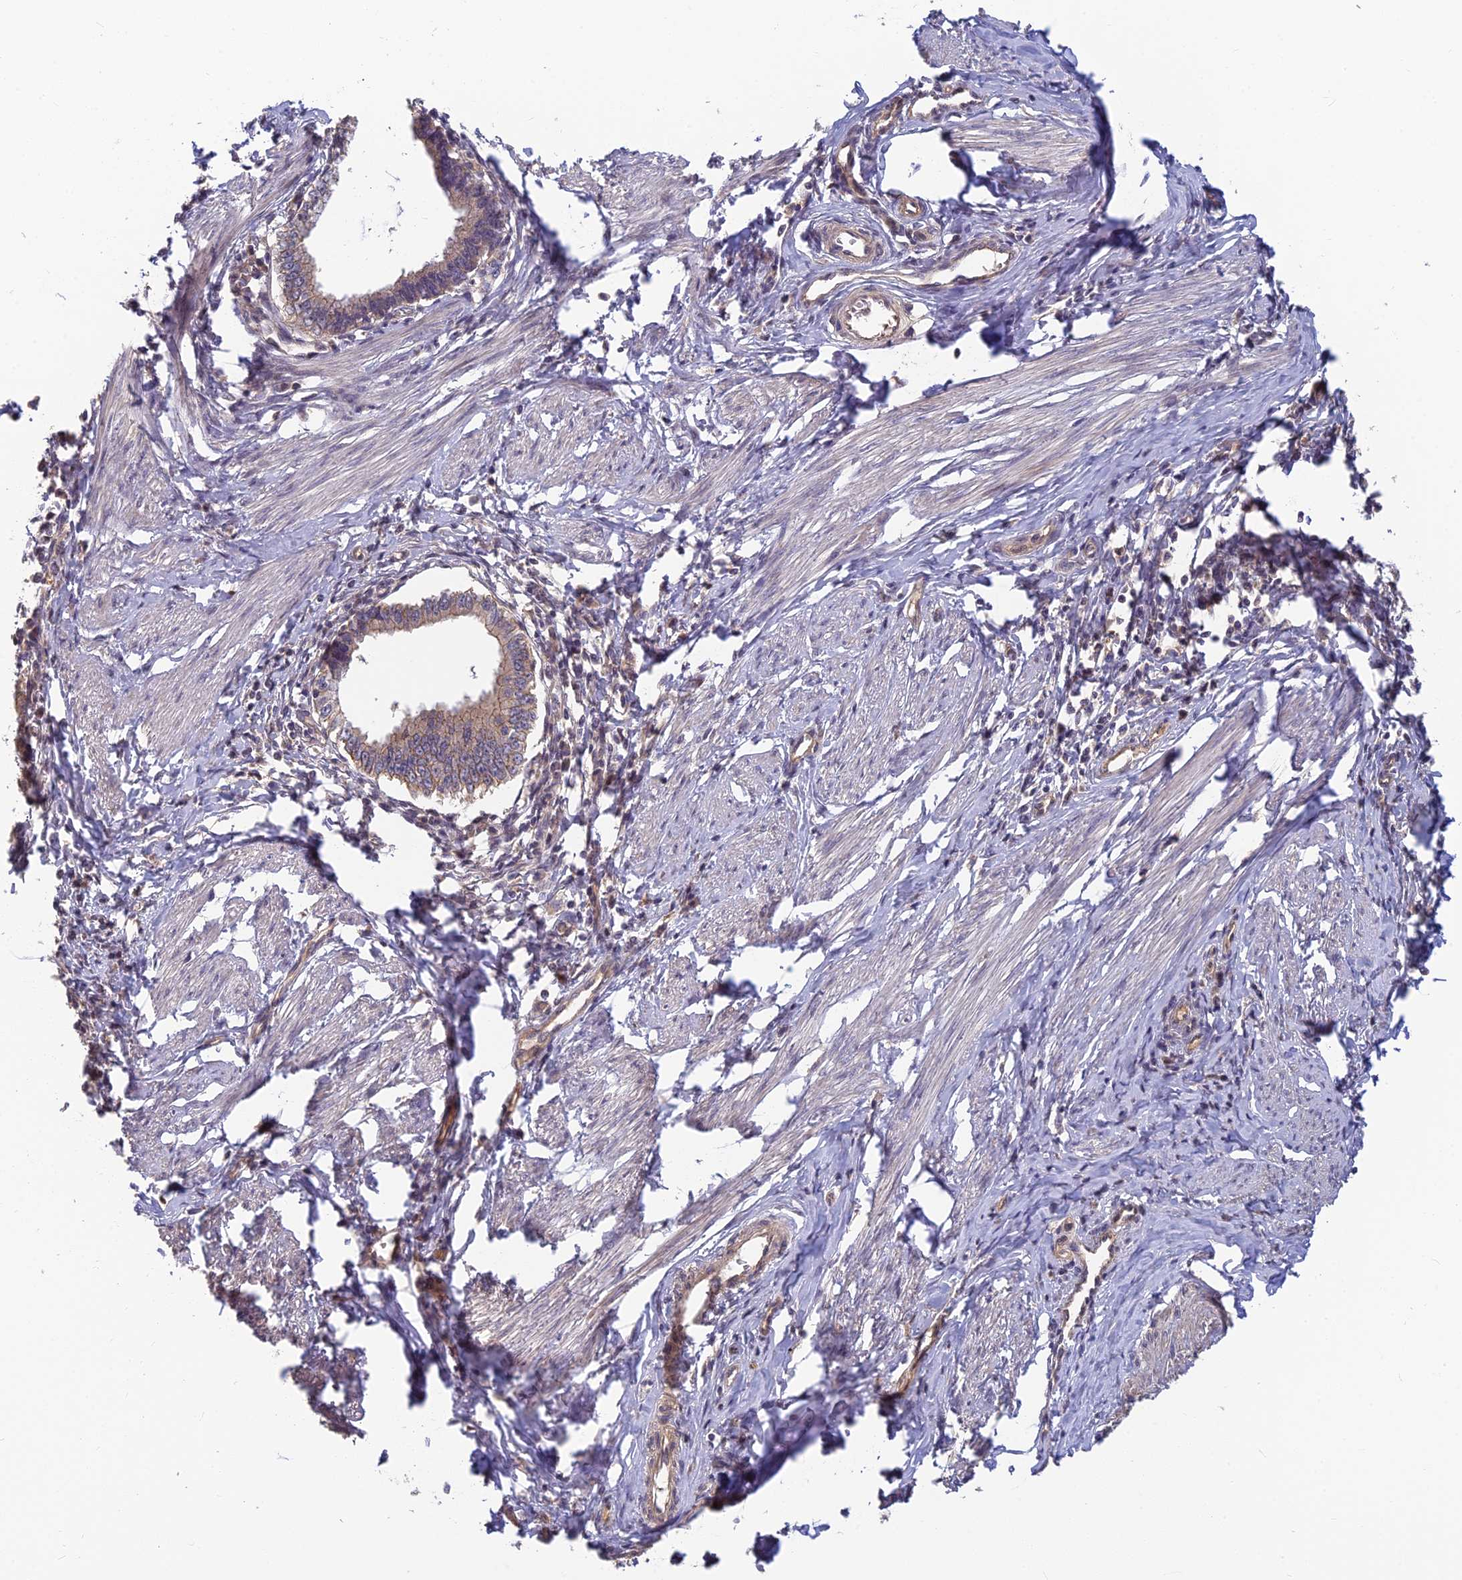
{"staining": {"intensity": "weak", "quantity": ">75%", "location": "cytoplasmic/membranous"}, "tissue": "cervical cancer", "cell_type": "Tumor cells", "image_type": "cancer", "snomed": [{"axis": "morphology", "description": "Adenocarcinoma, NOS"}, {"axis": "topography", "description": "Cervix"}], "caption": "Cervical adenocarcinoma stained with a protein marker reveals weak staining in tumor cells.", "gene": "PIKFYVE", "patient": {"sex": "female", "age": 36}}